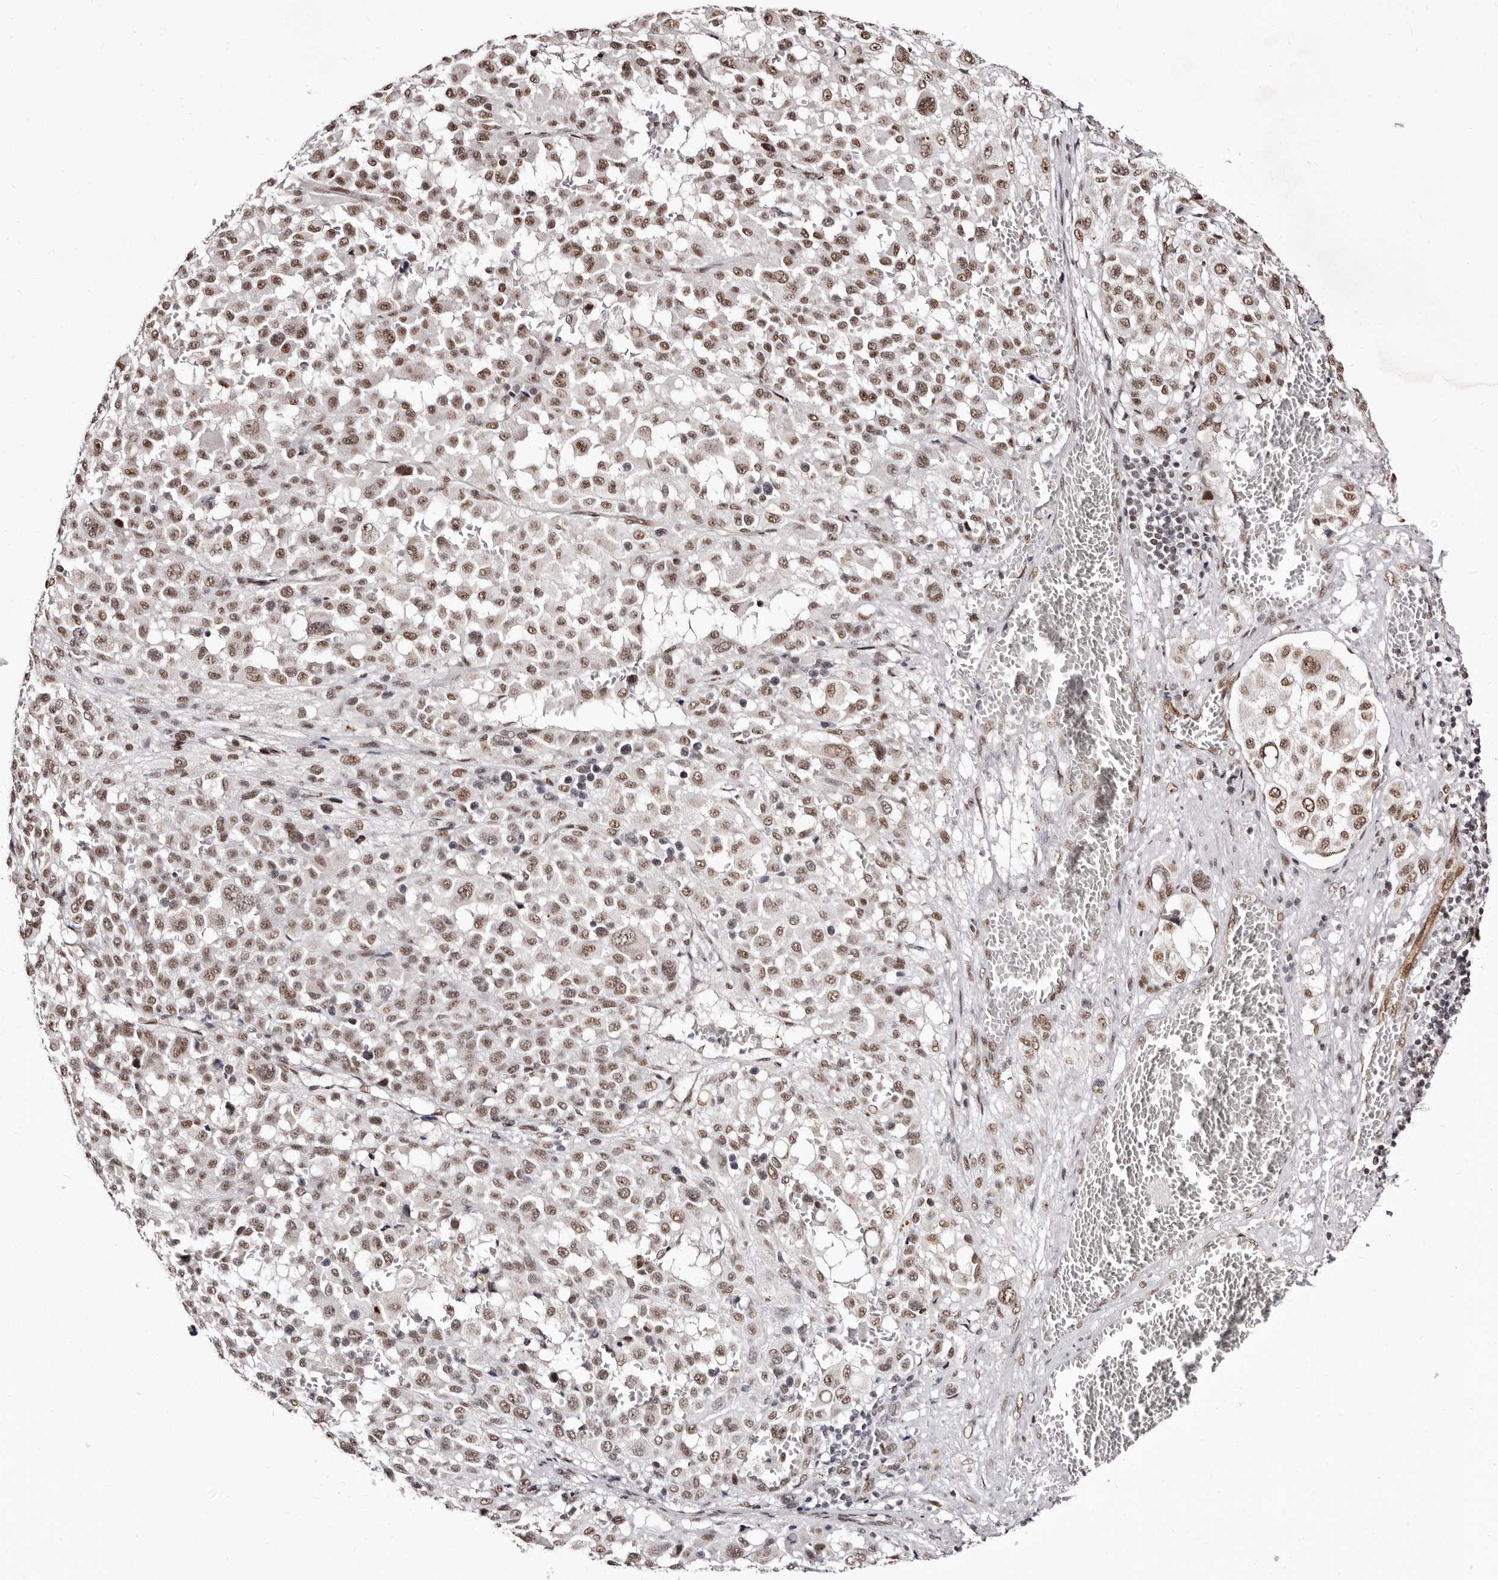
{"staining": {"intensity": "moderate", "quantity": ">75%", "location": "nuclear"}, "tissue": "melanoma", "cell_type": "Tumor cells", "image_type": "cancer", "snomed": [{"axis": "morphology", "description": "Malignant melanoma, Metastatic site"}, {"axis": "topography", "description": "Skin"}], "caption": "Melanoma tissue reveals moderate nuclear expression in approximately >75% of tumor cells The staining was performed using DAB (3,3'-diaminobenzidine) to visualize the protein expression in brown, while the nuclei were stained in blue with hematoxylin (Magnification: 20x).", "gene": "ANAPC11", "patient": {"sex": "female", "age": 74}}